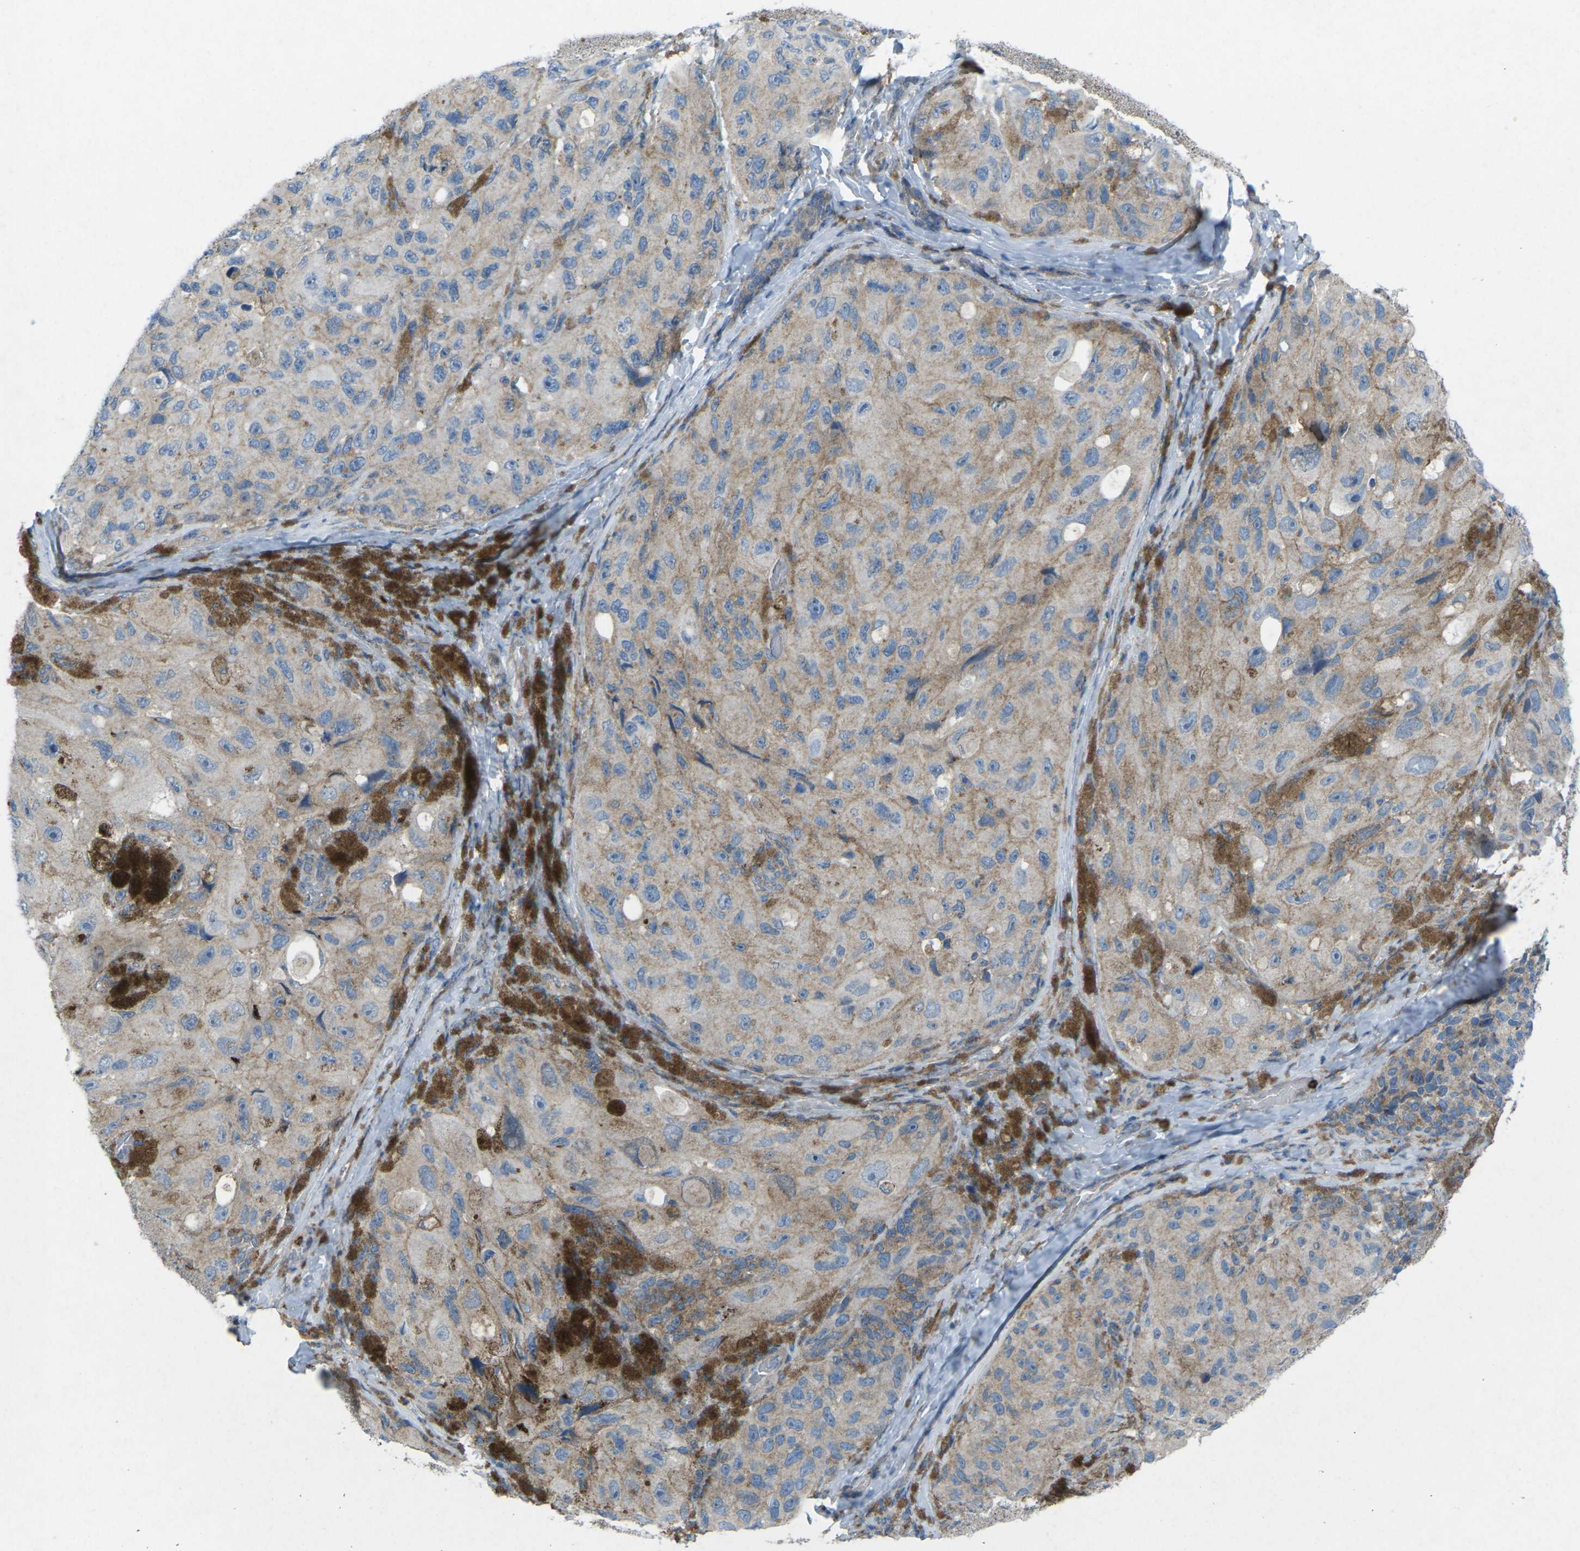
{"staining": {"intensity": "weak", "quantity": ">75%", "location": "cytoplasmic/membranous"}, "tissue": "melanoma", "cell_type": "Tumor cells", "image_type": "cancer", "snomed": [{"axis": "morphology", "description": "Malignant melanoma, NOS"}, {"axis": "topography", "description": "Skin"}], "caption": "The micrograph displays a brown stain indicating the presence of a protein in the cytoplasmic/membranous of tumor cells in malignant melanoma. The protein of interest is stained brown, and the nuclei are stained in blue (DAB IHC with brightfield microscopy, high magnification).", "gene": "STK11", "patient": {"sex": "female", "age": 73}}